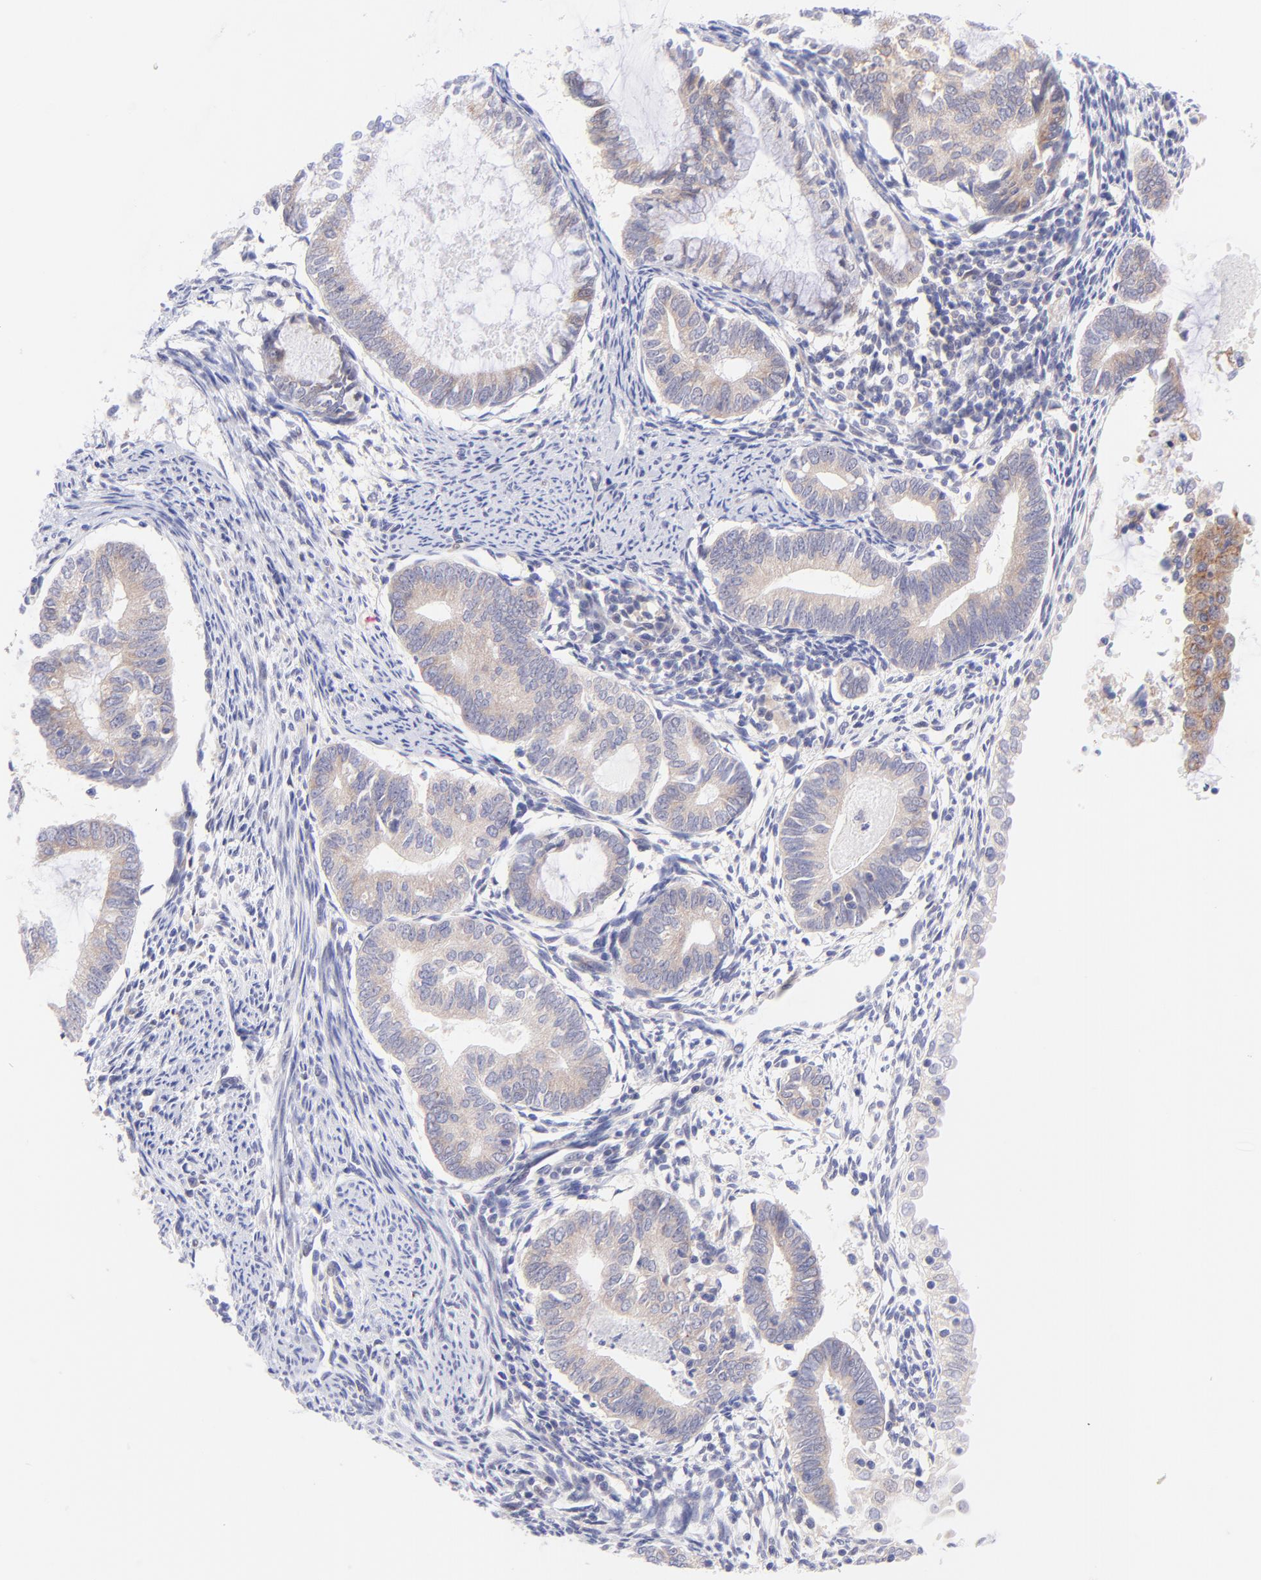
{"staining": {"intensity": "weak", "quantity": ">75%", "location": "cytoplasmic/membranous"}, "tissue": "endometrial cancer", "cell_type": "Tumor cells", "image_type": "cancer", "snomed": [{"axis": "morphology", "description": "Adenocarcinoma, NOS"}, {"axis": "topography", "description": "Endometrium"}], "caption": "Immunohistochemistry photomicrograph of human endometrial cancer (adenocarcinoma) stained for a protein (brown), which displays low levels of weak cytoplasmic/membranous staining in approximately >75% of tumor cells.", "gene": "PBDC1", "patient": {"sex": "female", "age": 63}}